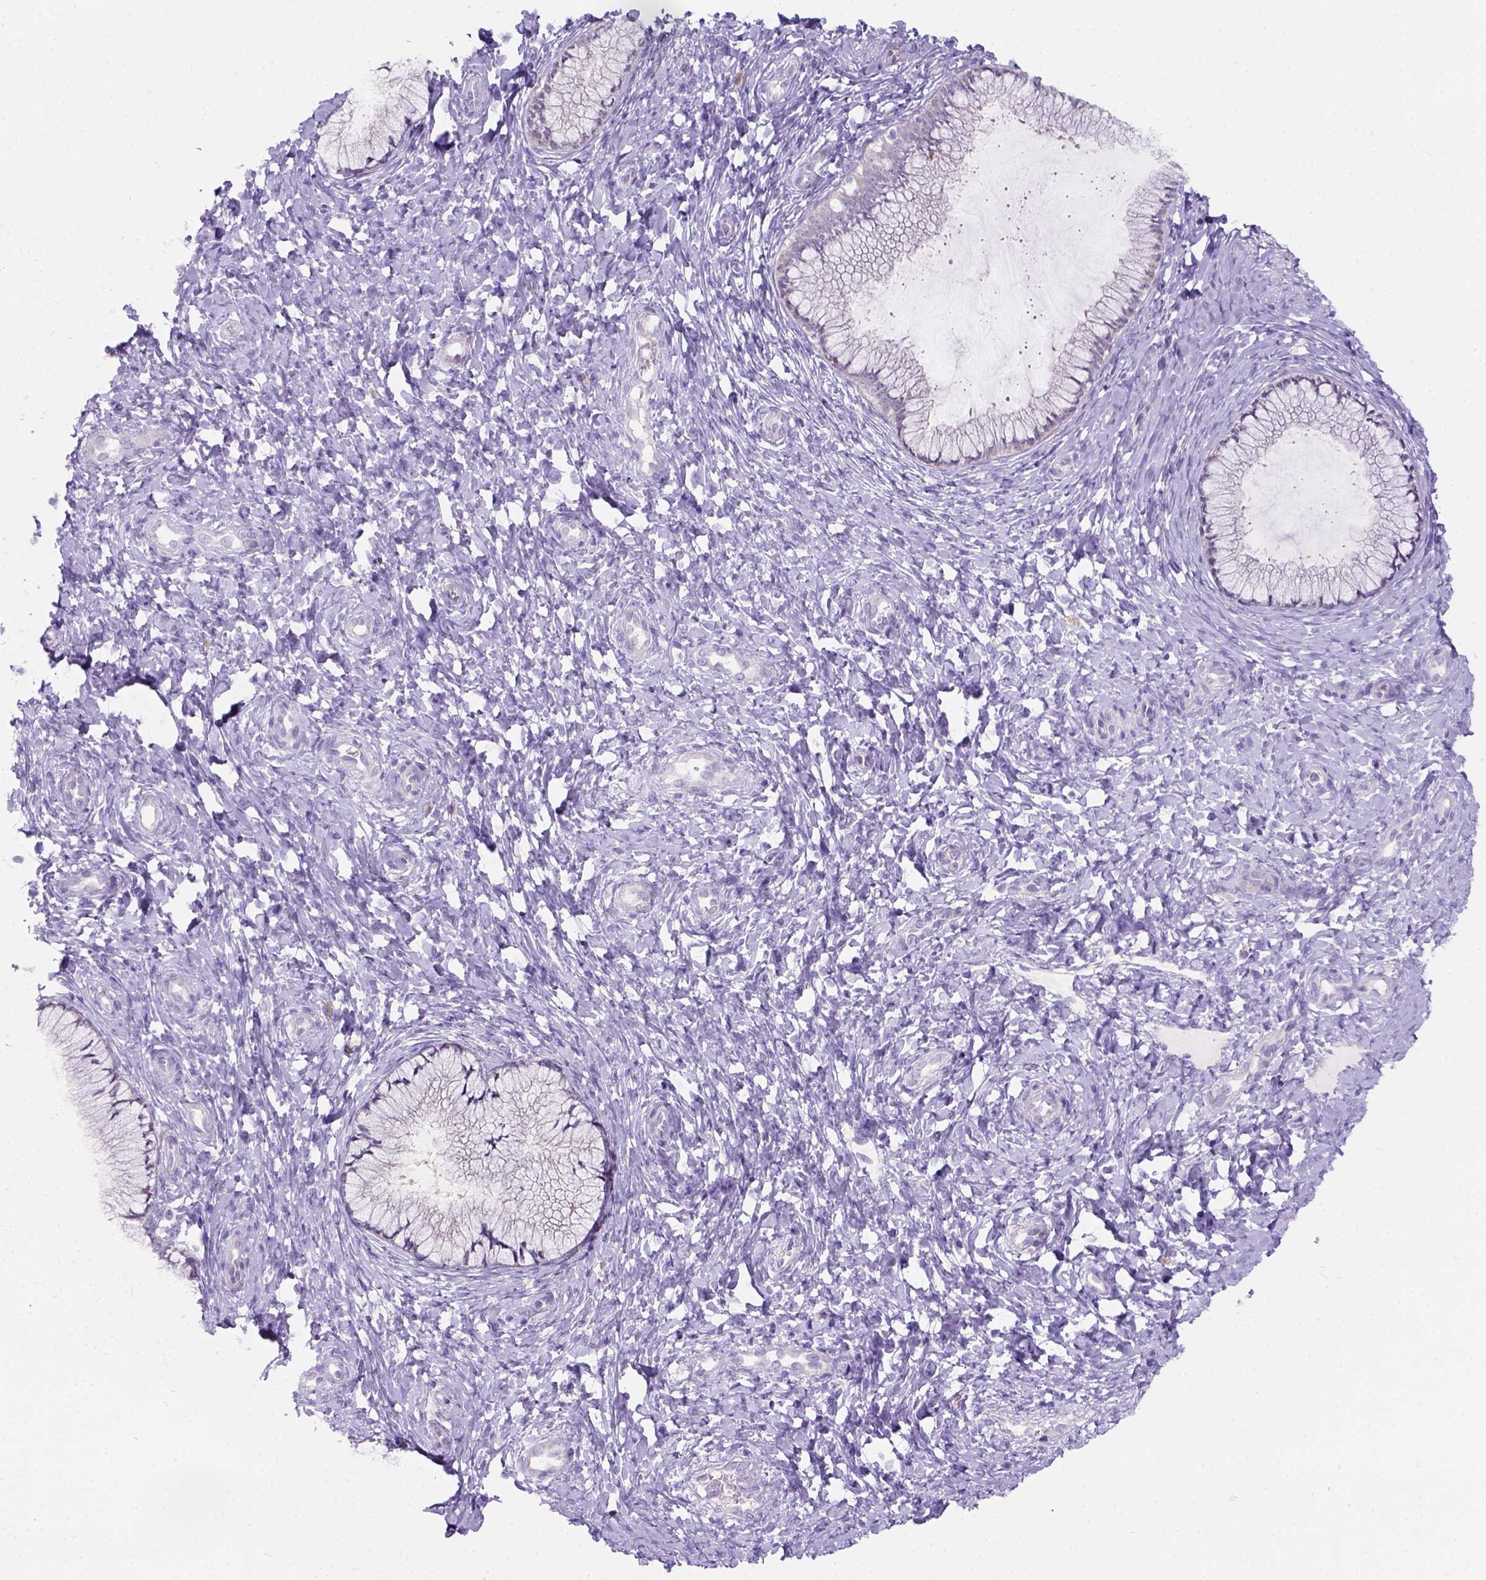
{"staining": {"intensity": "negative", "quantity": "none", "location": "none"}, "tissue": "cervix", "cell_type": "Glandular cells", "image_type": "normal", "snomed": [{"axis": "morphology", "description": "Normal tissue, NOS"}, {"axis": "topography", "description": "Cervix"}], "caption": "Unremarkable cervix was stained to show a protein in brown. There is no significant positivity in glandular cells. (DAB (3,3'-diaminobenzidine) immunohistochemistry (IHC) visualized using brightfield microscopy, high magnification).", "gene": "C20orf144", "patient": {"sex": "female", "age": 37}}